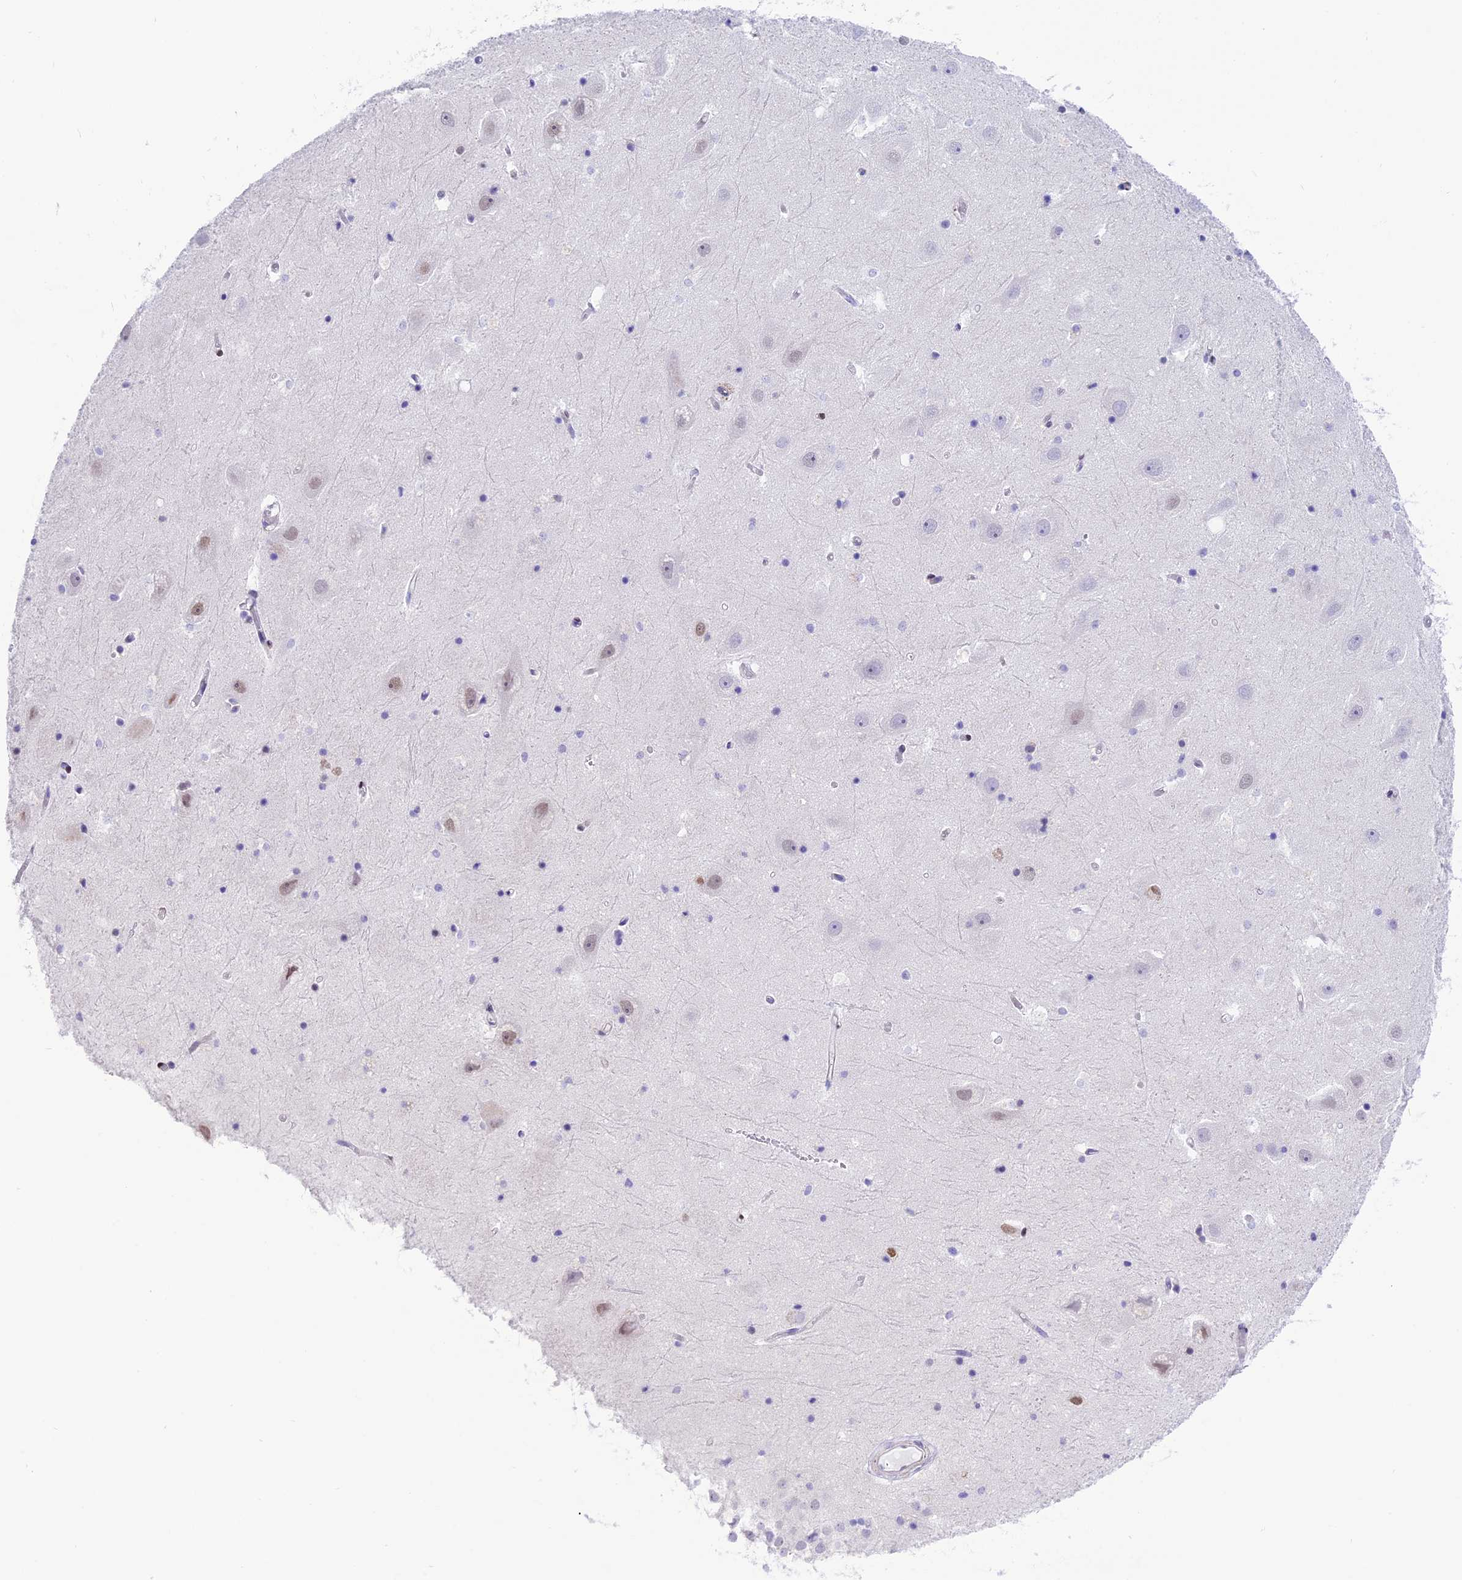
{"staining": {"intensity": "negative", "quantity": "none", "location": "none"}, "tissue": "hippocampus", "cell_type": "Glial cells", "image_type": "normal", "snomed": [{"axis": "morphology", "description": "Normal tissue, NOS"}, {"axis": "topography", "description": "Hippocampus"}], "caption": "DAB immunohistochemical staining of unremarkable hippocampus reveals no significant expression in glial cells.", "gene": "RPS6KB1", "patient": {"sex": "female", "age": 52}}